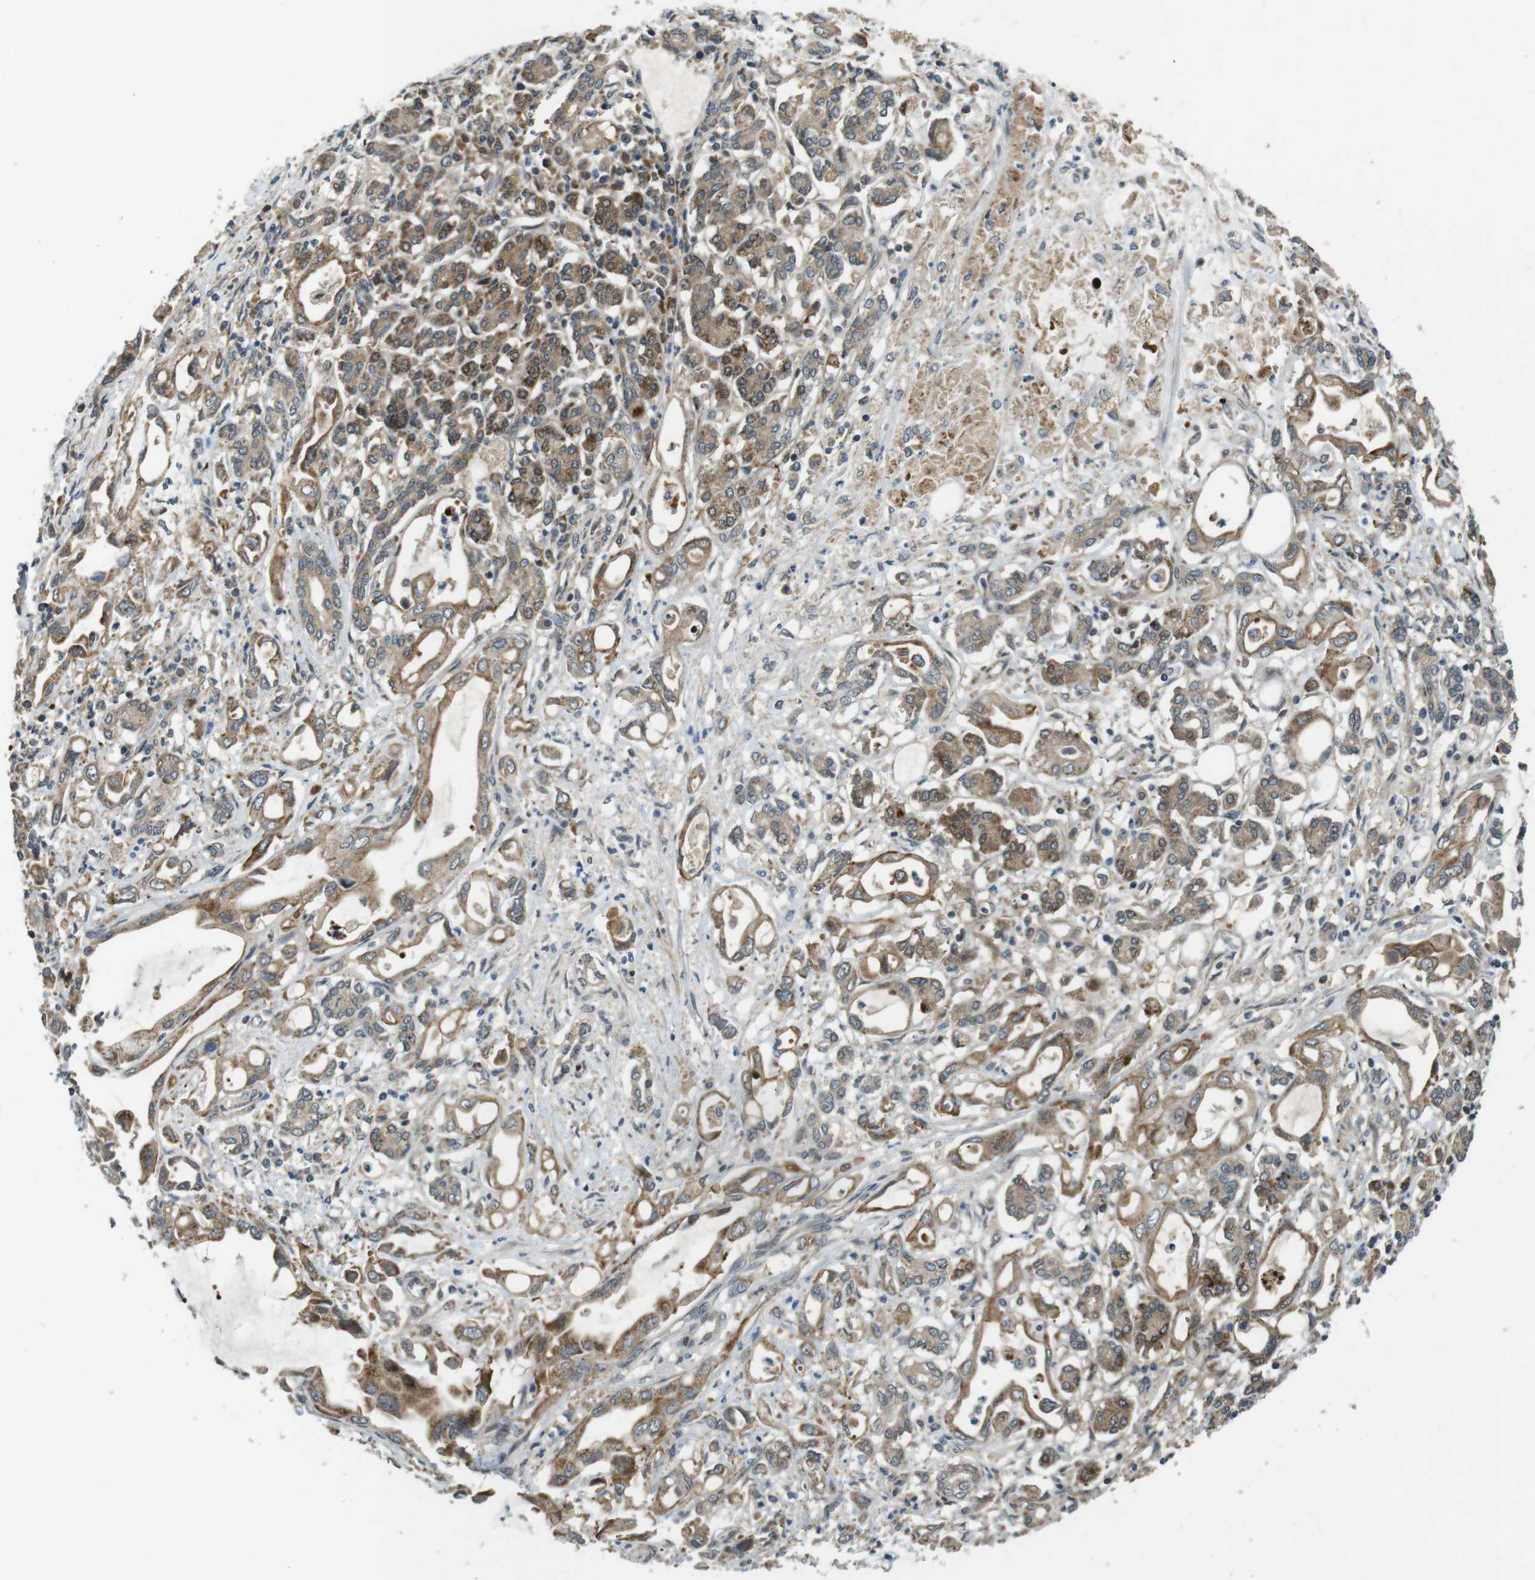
{"staining": {"intensity": "moderate", "quantity": ">75%", "location": "cytoplasmic/membranous"}, "tissue": "pancreatic cancer", "cell_type": "Tumor cells", "image_type": "cancer", "snomed": [{"axis": "morphology", "description": "Adenocarcinoma, NOS"}, {"axis": "topography", "description": "Pancreas"}], "caption": "A high-resolution micrograph shows immunohistochemistry (IHC) staining of adenocarcinoma (pancreatic), which exhibits moderate cytoplasmic/membranous staining in about >75% of tumor cells.", "gene": "IFFO2", "patient": {"sex": "female", "age": 57}}